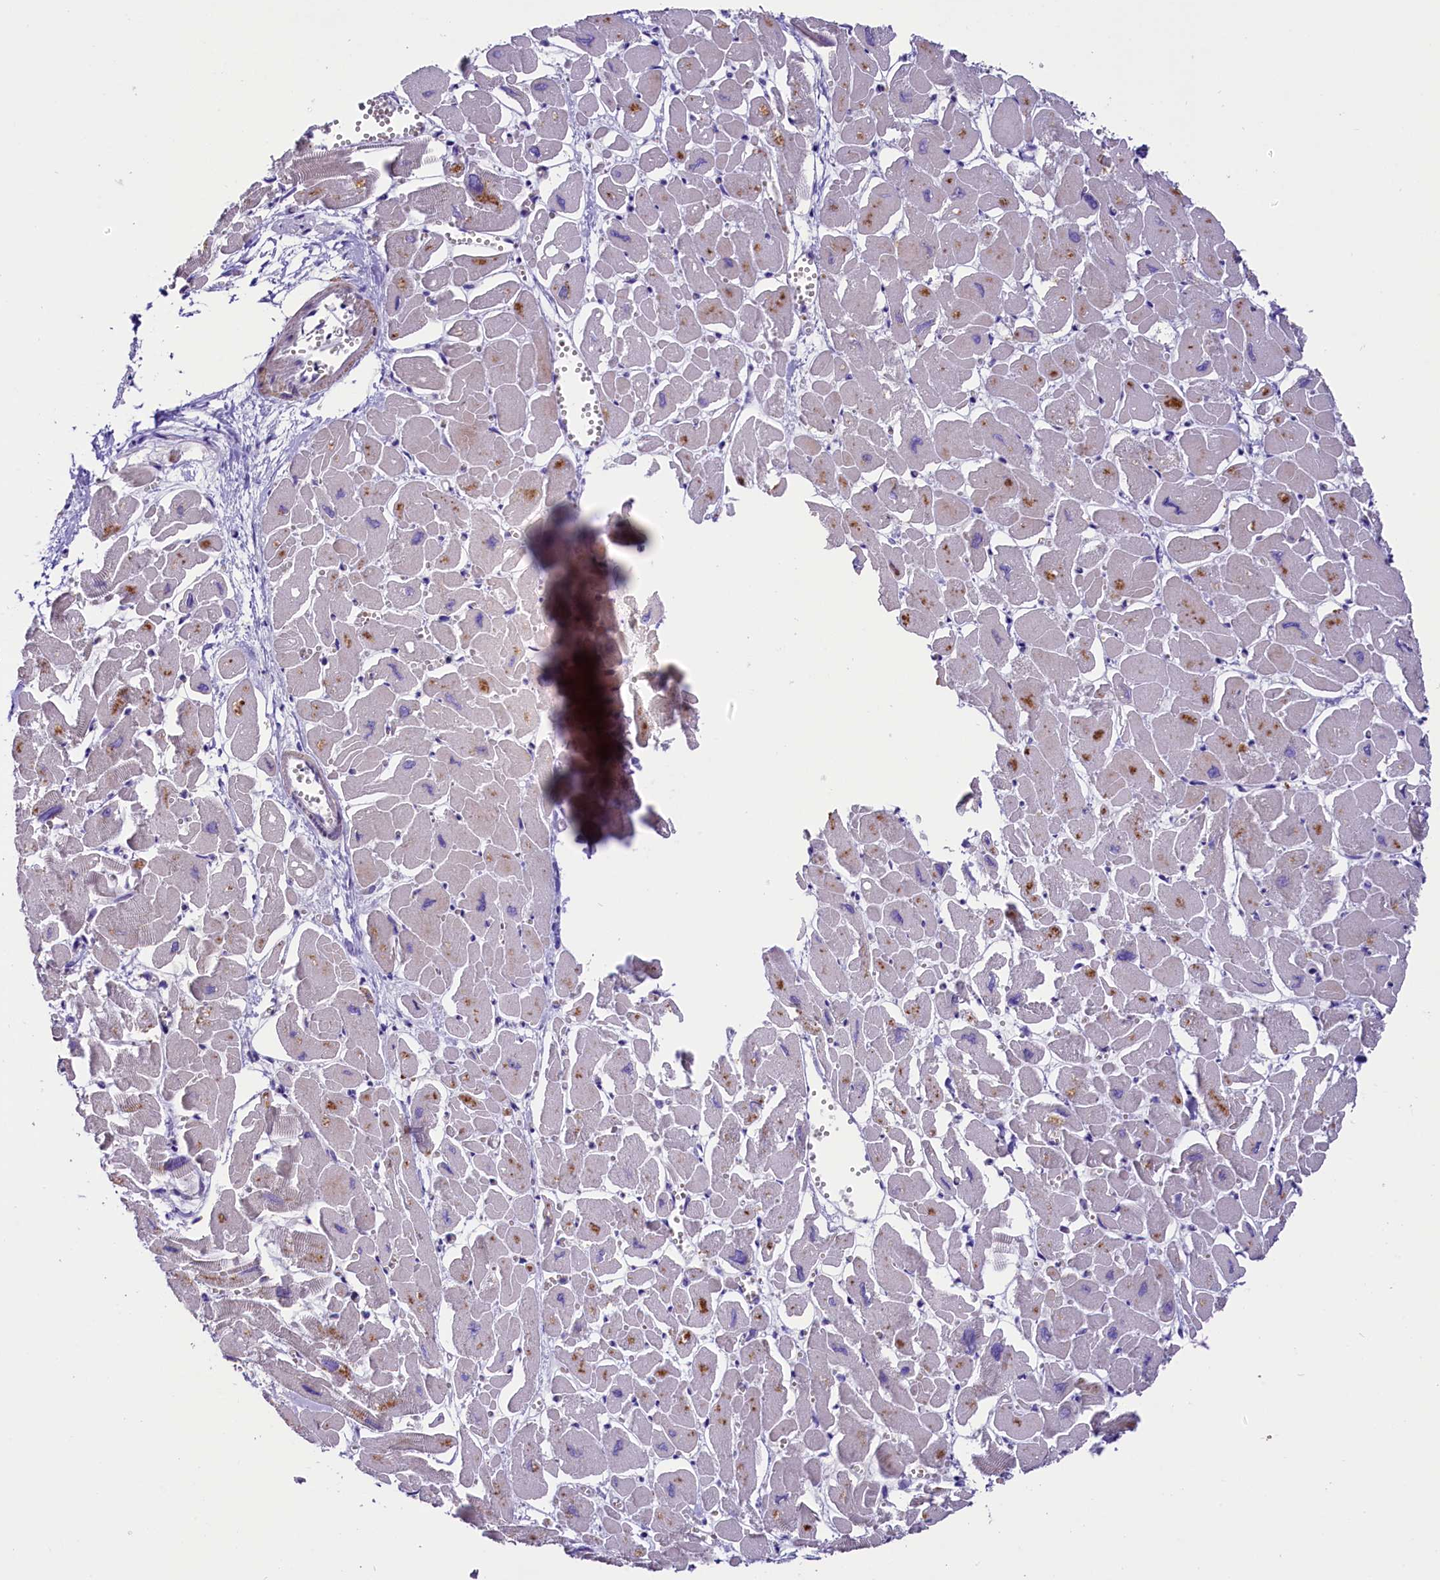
{"staining": {"intensity": "negative", "quantity": "none", "location": "none"}, "tissue": "heart muscle", "cell_type": "Cardiomyocytes", "image_type": "normal", "snomed": [{"axis": "morphology", "description": "Normal tissue, NOS"}, {"axis": "topography", "description": "Heart"}], "caption": "Immunohistochemical staining of benign heart muscle shows no significant expression in cardiomyocytes. (Brightfield microscopy of DAB (3,3'-diaminobenzidine) immunohistochemistry at high magnification).", "gene": "MEX3B", "patient": {"sex": "male", "age": 54}}